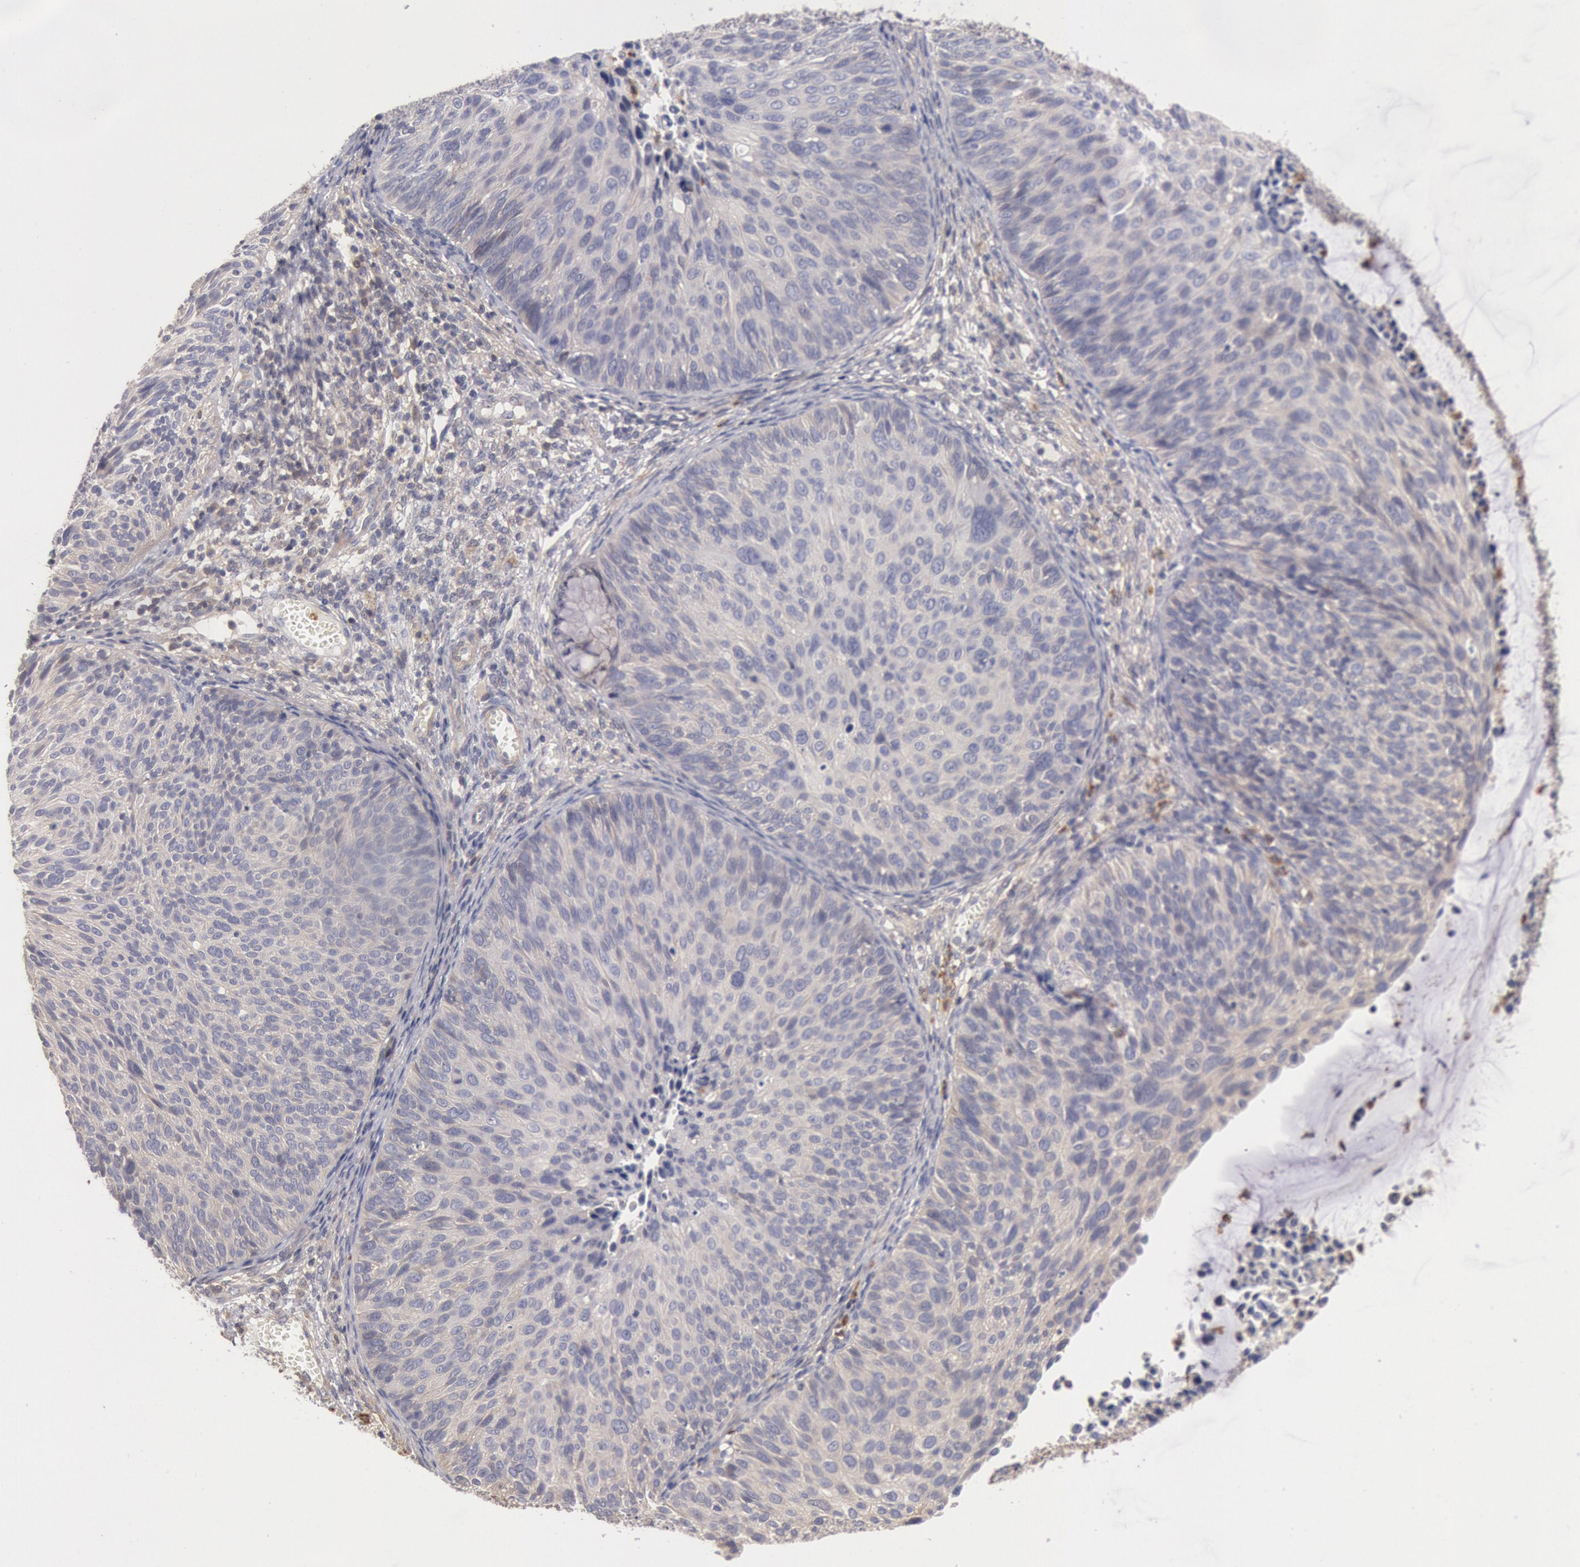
{"staining": {"intensity": "weak", "quantity": "<25%", "location": "cytoplasmic/membranous"}, "tissue": "cervical cancer", "cell_type": "Tumor cells", "image_type": "cancer", "snomed": [{"axis": "morphology", "description": "Squamous cell carcinoma, NOS"}, {"axis": "topography", "description": "Cervix"}], "caption": "Photomicrograph shows no protein expression in tumor cells of squamous cell carcinoma (cervical) tissue.", "gene": "TMED8", "patient": {"sex": "female", "age": 36}}